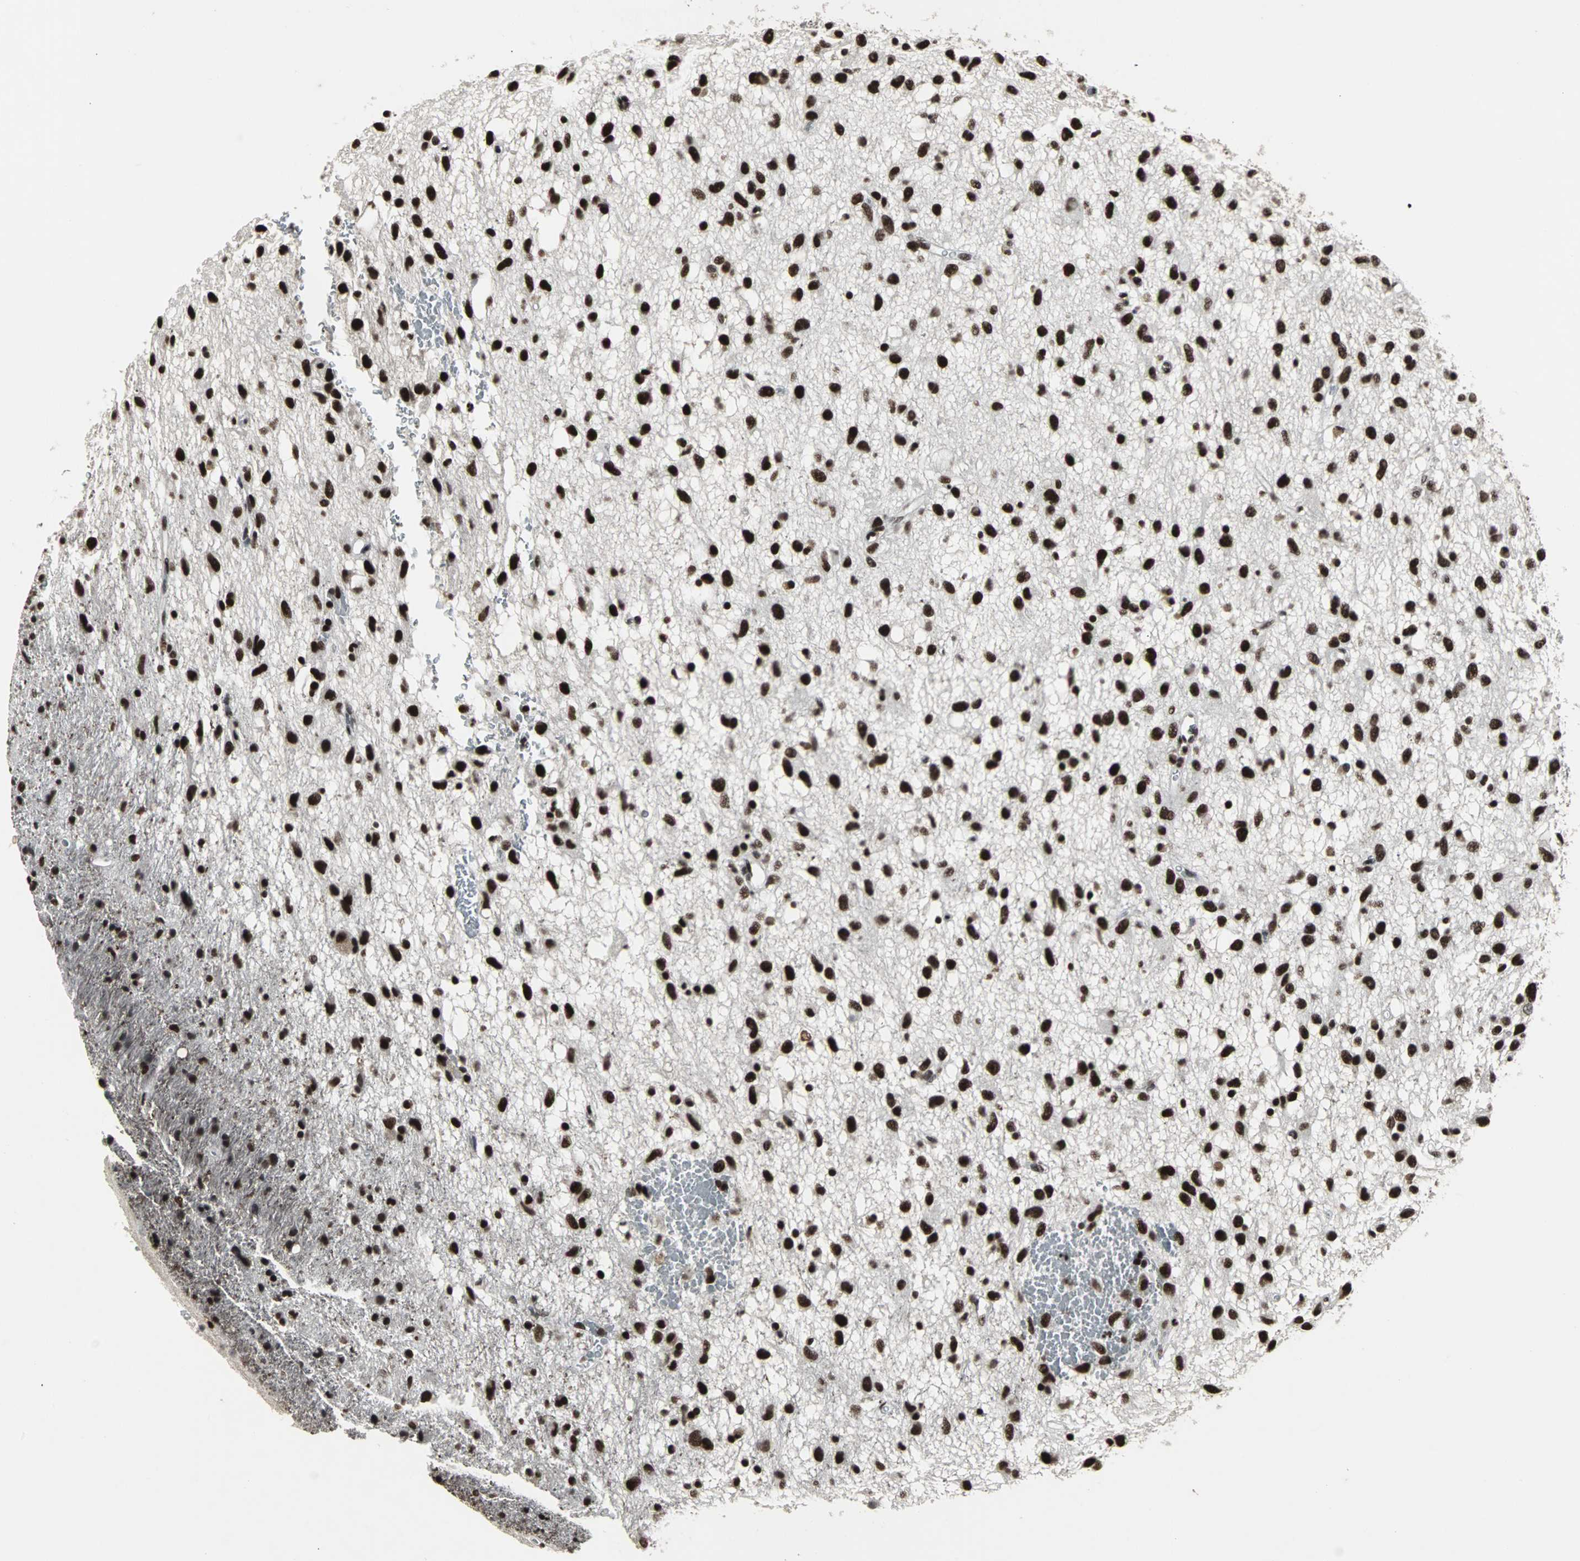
{"staining": {"intensity": "strong", "quantity": ">75%", "location": "nuclear"}, "tissue": "glioma", "cell_type": "Tumor cells", "image_type": "cancer", "snomed": [{"axis": "morphology", "description": "Glioma, malignant, Low grade"}, {"axis": "topography", "description": "Brain"}], "caption": "IHC histopathology image of human malignant low-grade glioma stained for a protein (brown), which reveals high levels of strong nuclear positivity in about >75% of tumor cells.", "gene": "PNKP", "patient": {"sex": "male", "age": 77}}